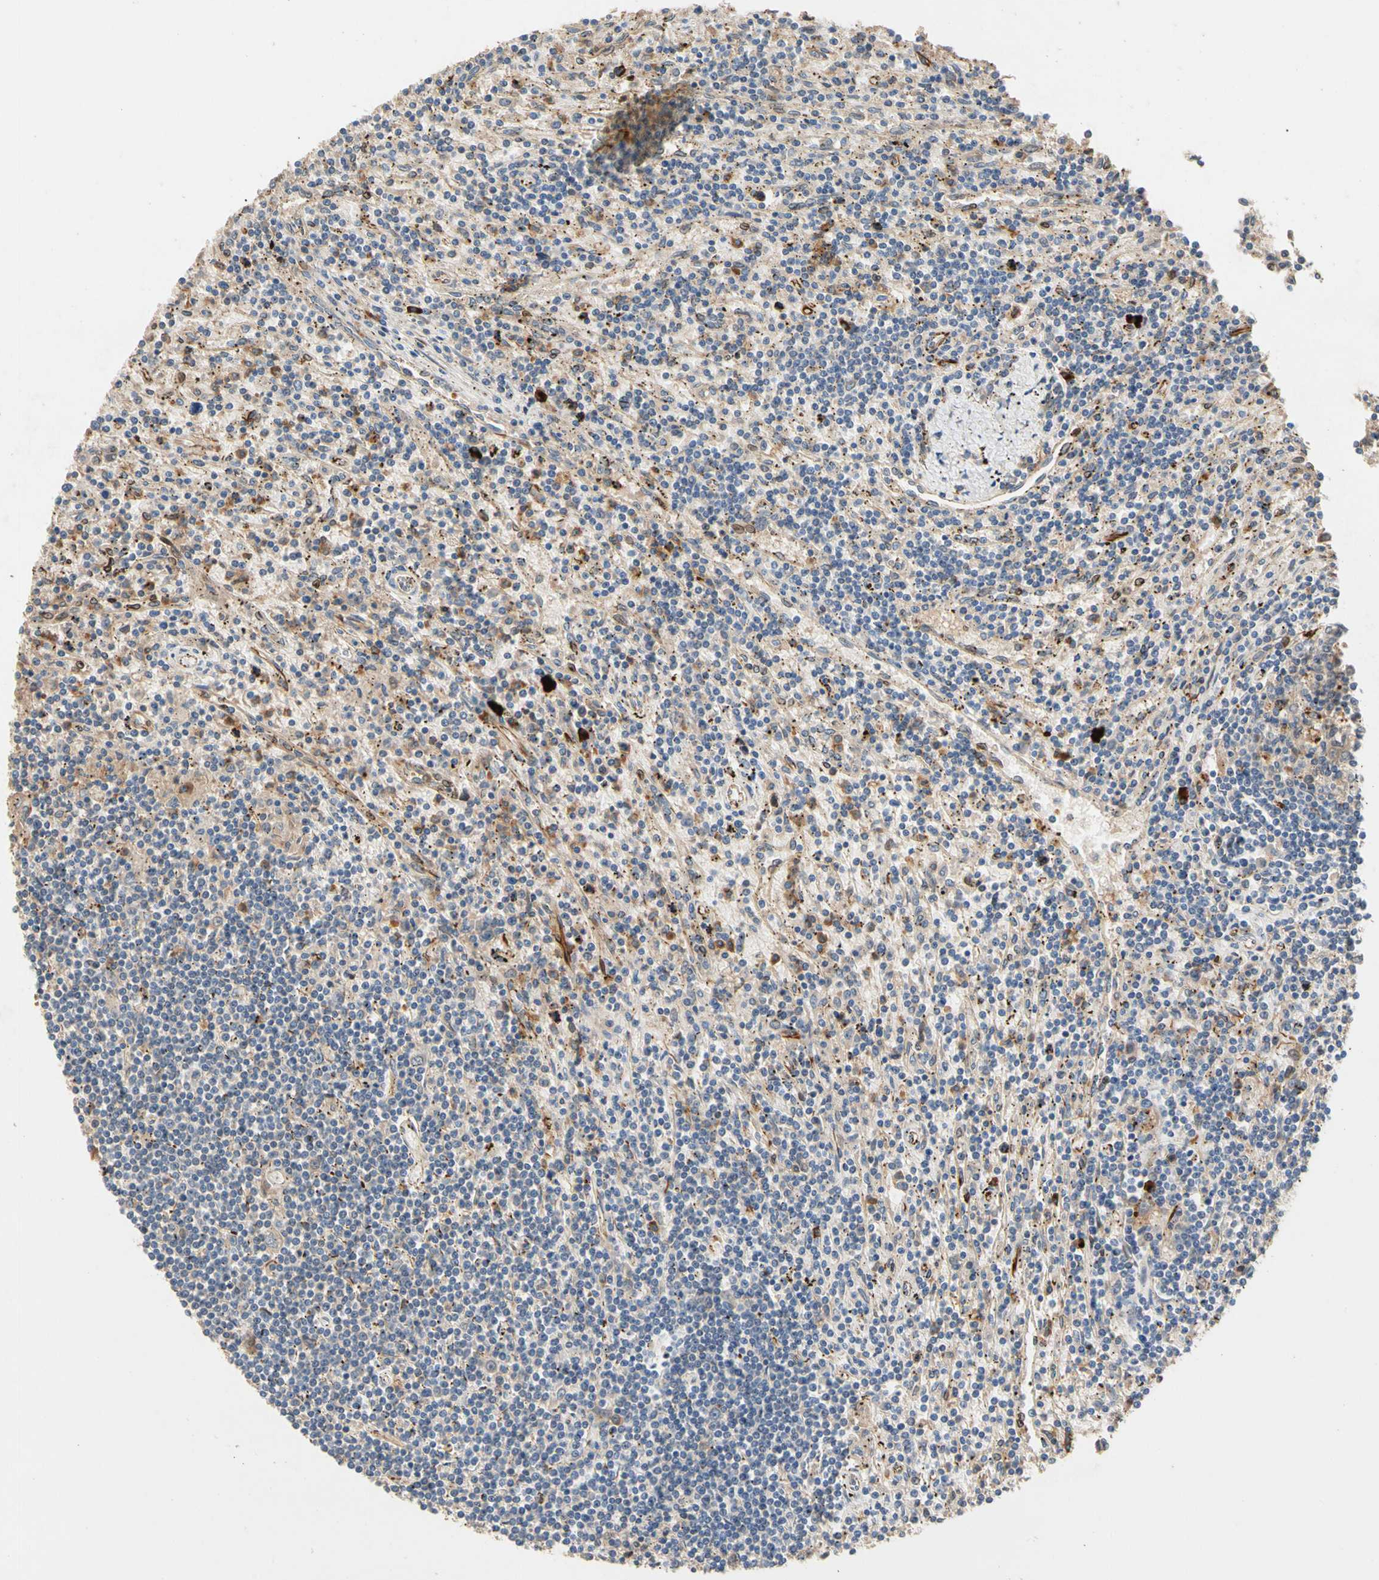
{"staining": {"intensity": "weak", "quantity": "<25%", "location": "cytoplasmic/membranous"}, "tissue": "lymphoma", "cell_type": "Tumor cells", "image_type": "cancer", "snomed": [{"axis": "morphology", "description": "Malignant lymphoma, non-Hodgkin's type, Low grade"}, {"axis": "topography", "description": "Spleen"}], "caption": "Immunohistochemistry (IHC) photomicrograph of neoplastic tissue: lymphoma stained with DAB exhibits no significant protein staining in tumor cells.", "gene": "FGD6", "patient": {"sex": "male", "age": 76}}